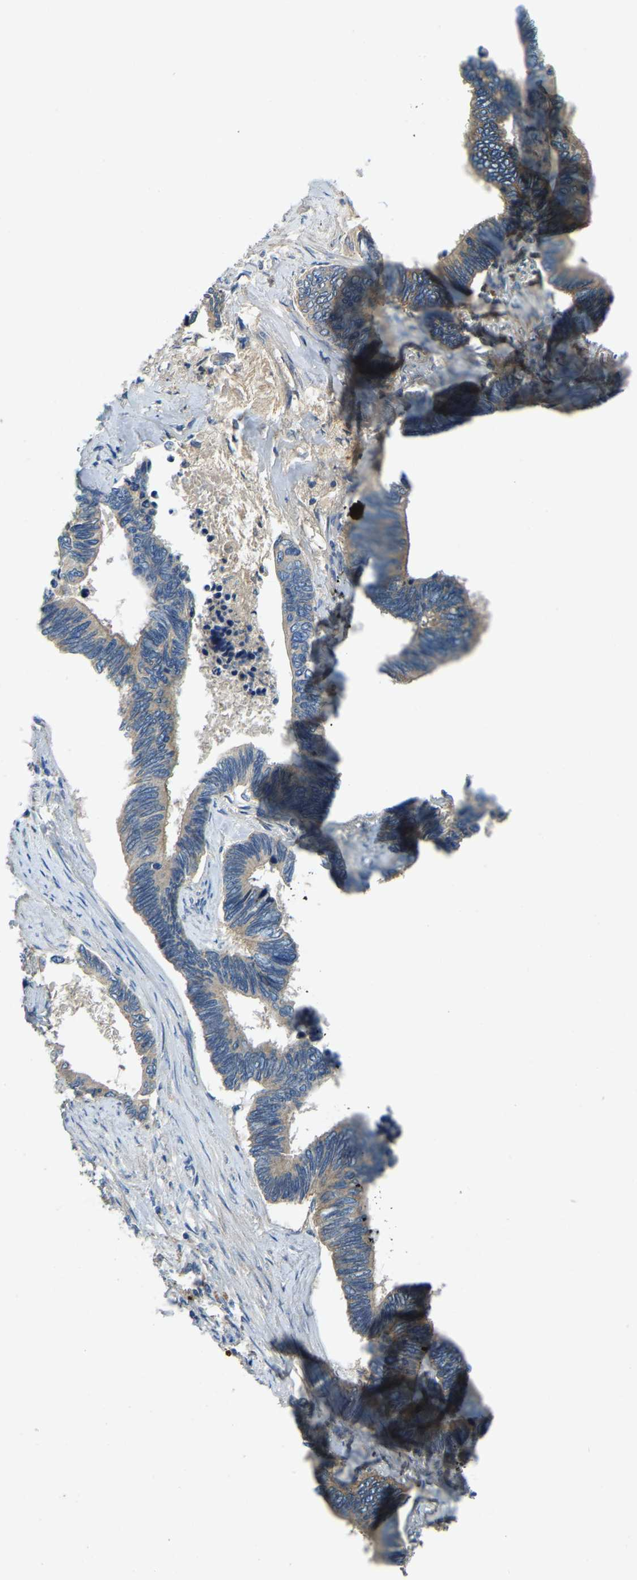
{"staining": {"intensity": "weak", "quantity": "<25%", "location": "cytoplasmic/membranous"}, "tissue": "pancreatic cancer", "cell_type": "Tumor cells", "image_type": "cancer", "snomed": [{"axis": "morphology", "description": "Adenocarcinoma, NOS"}, {"axis": "topography", "description": "Pancreas"}], "caption": "Tumor cells show no significant protein positivity in pancreatic cancer.", "gene": "ATP8B1", "patient": {"sex": "female", "age": 70}}